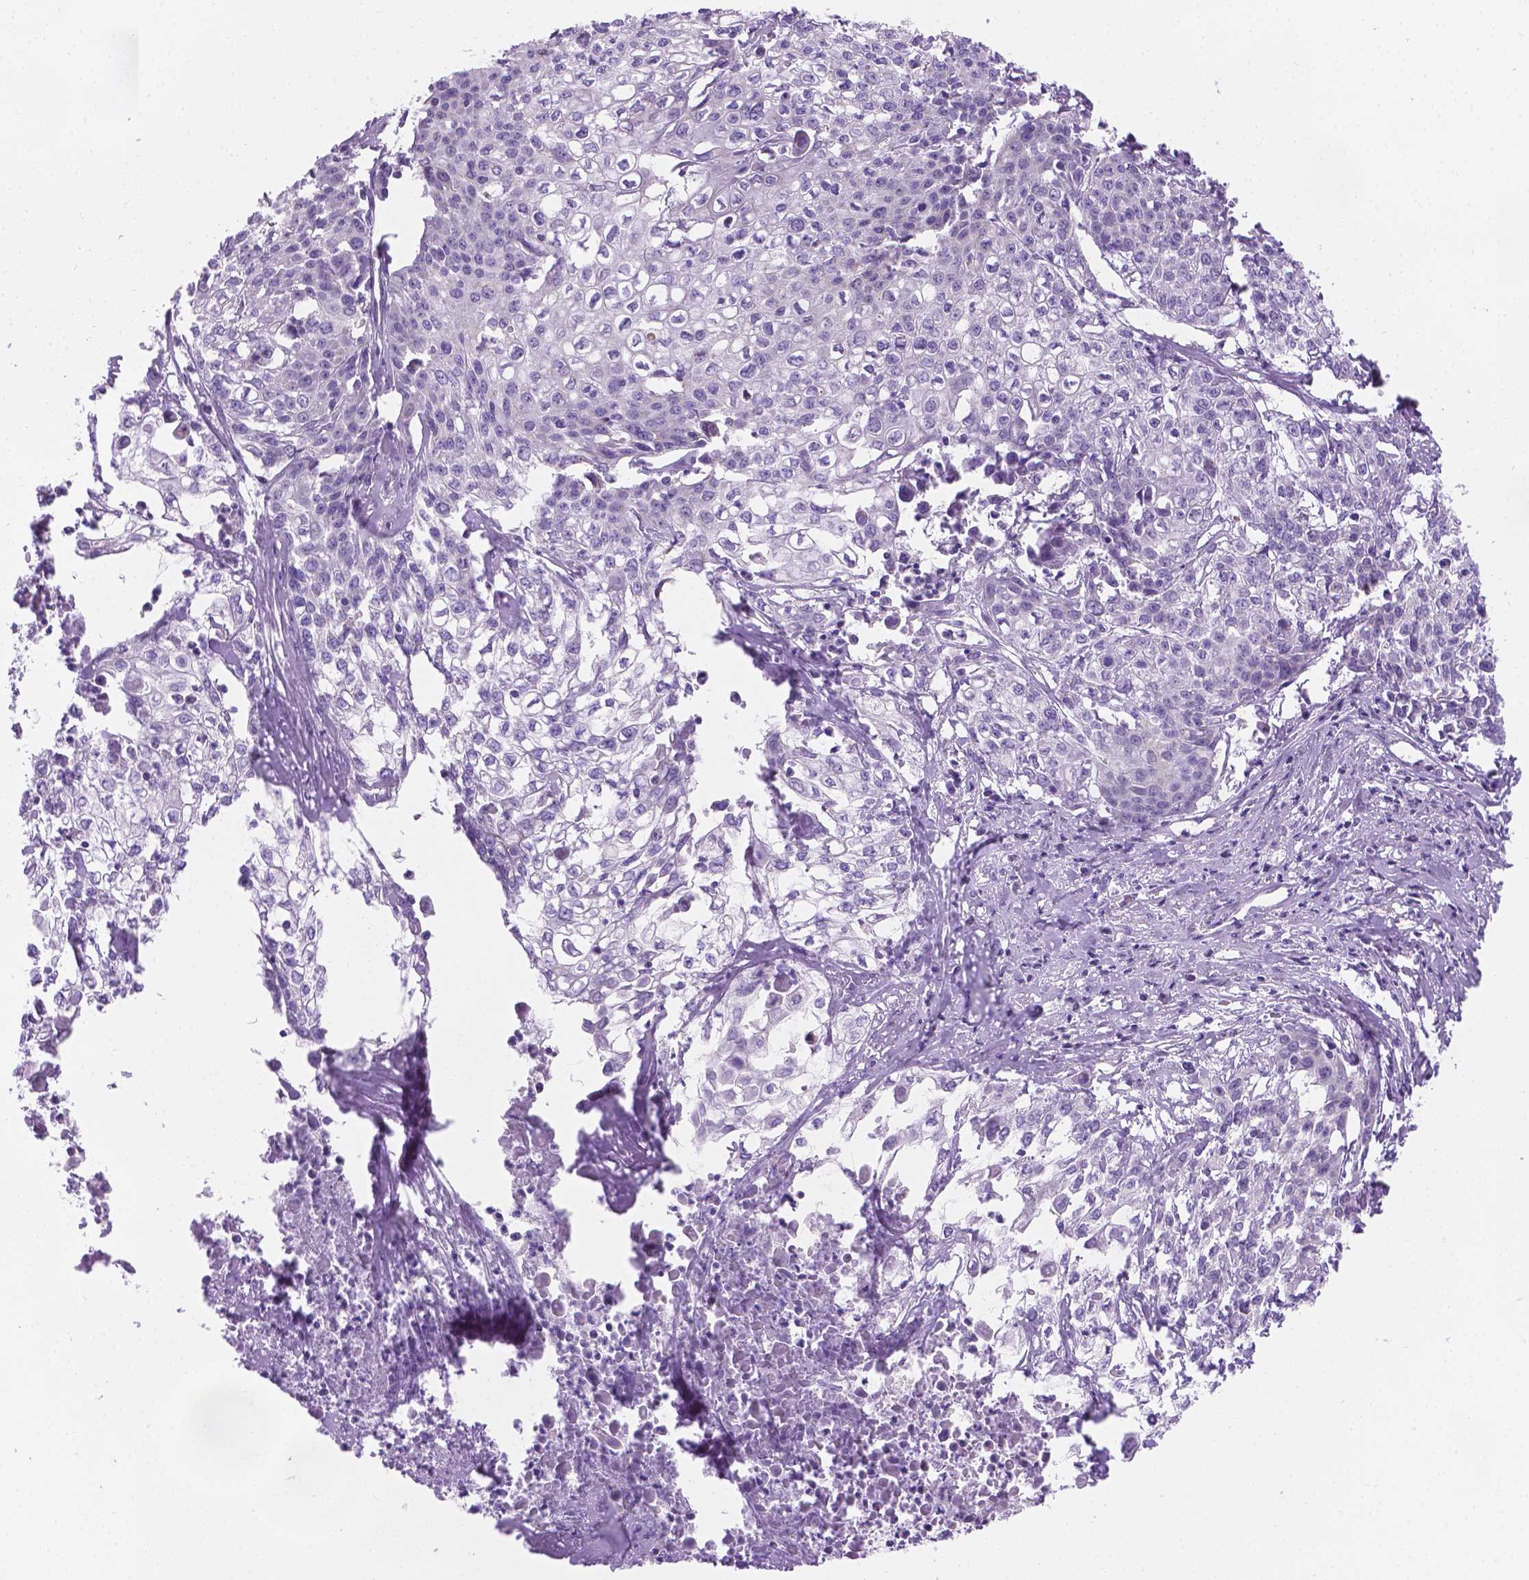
{"staining": {"intensity": "negative", "quantity": "none", "location": "none"}, "tissue": "cervical cancer", "cell_type": "Tumor cells", "image_type": "cancer", "snomed": [{"axis": "morphology", "description": "Squamous cell carcinoma, NOS"}, {"axis": "topography", "description": "Cervix"}], "caption": "Immunohistochemistry of cervical cancer (squamous cell carcinoma) demonstrates no positivity in tumor cells. Brightfield microscopy of IHC stained with DAB (3,3'-diaminobenzidine) (brown) and hematoxylin (blue), captured at high magnification.", "gene": "CSPG5", "patient": {"sex": "female", "age": 39}}